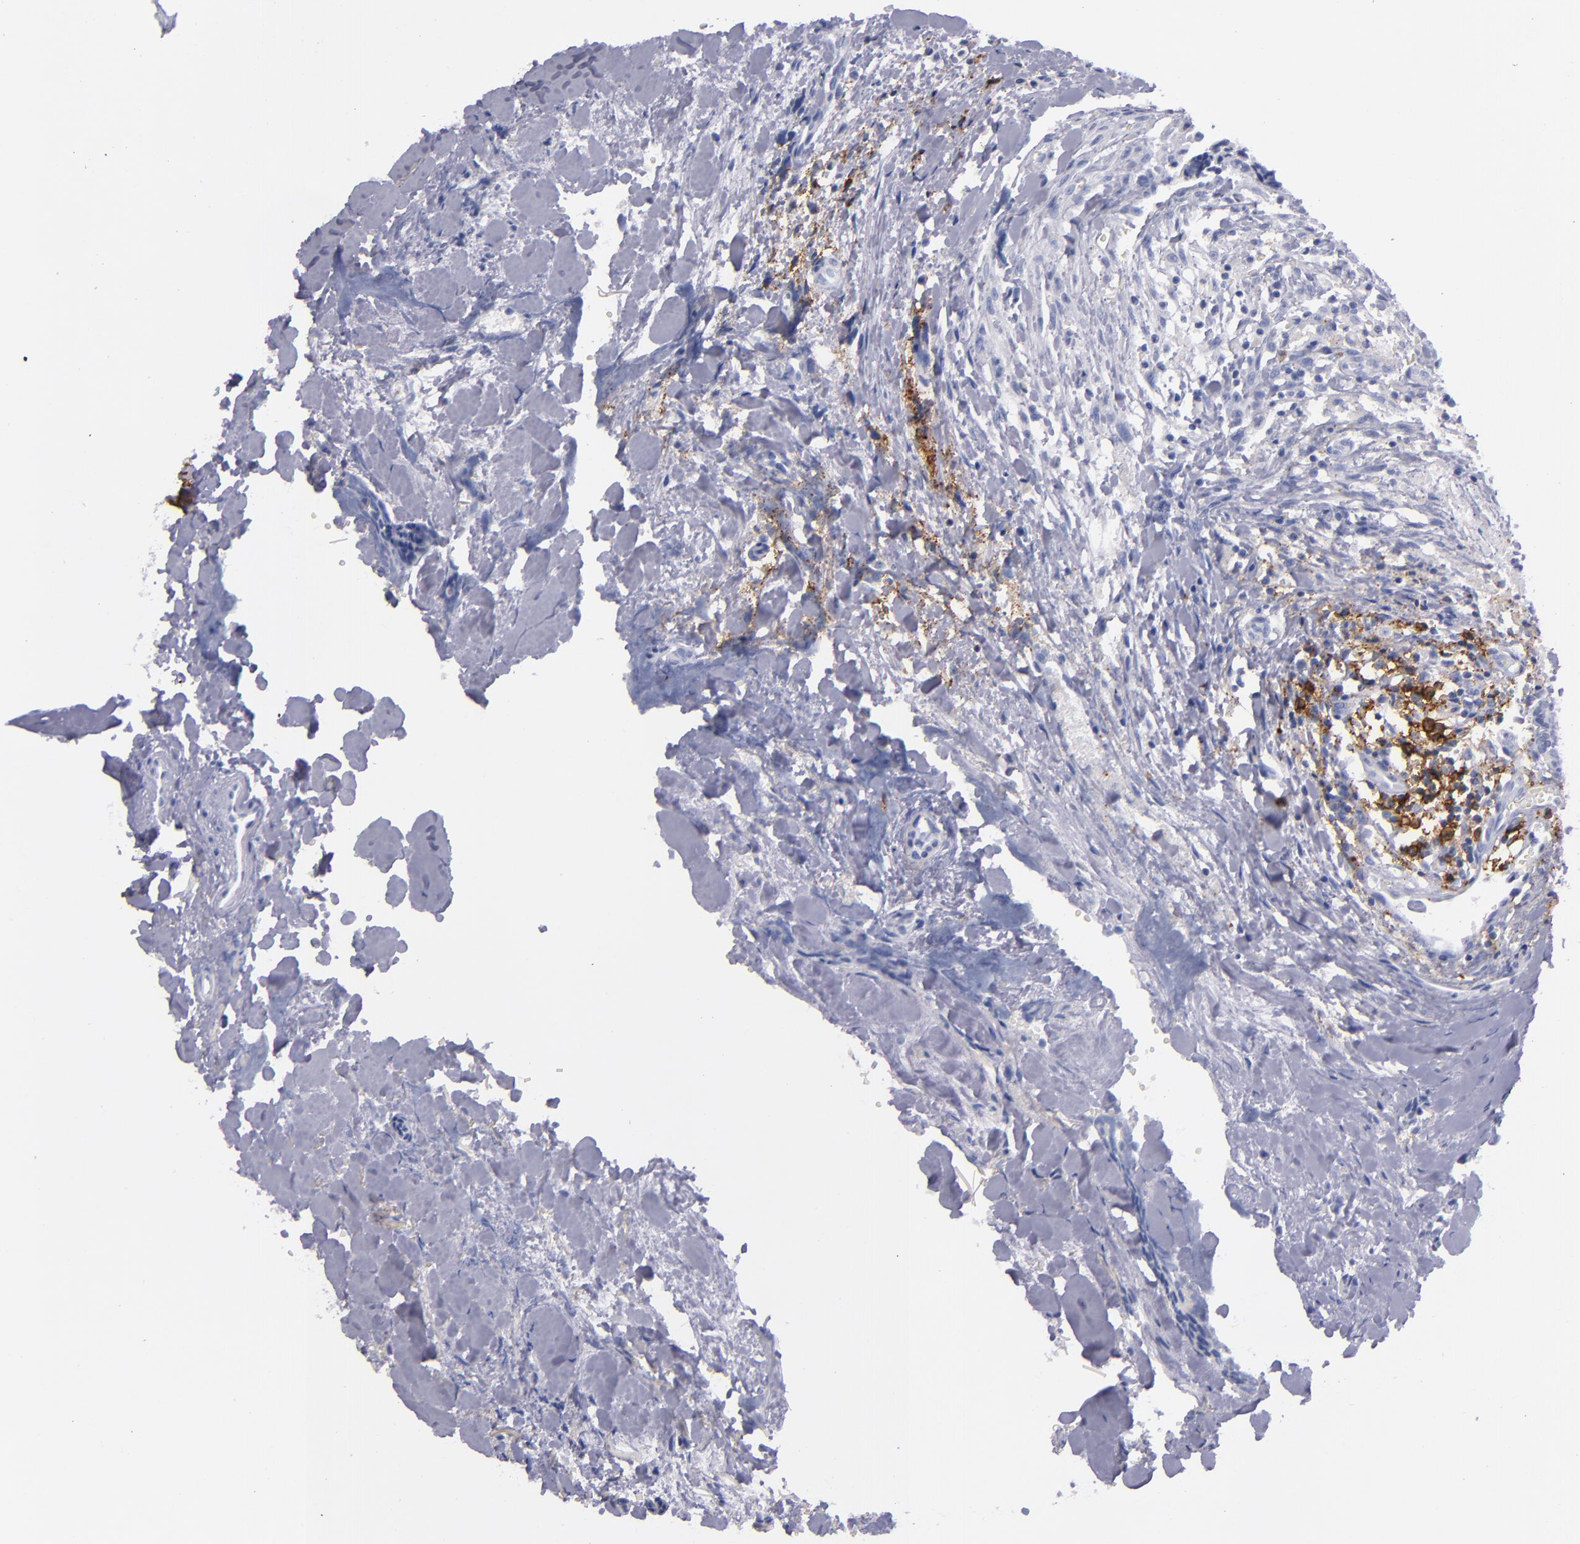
{"staining": {"intensity": "negative", "quantity": "none", "location": "none"}, "tissue": "head and neck cancer", "cell_type": "Tumor cells", "image_type": "cancer", "snomed": [{"axis": "morphology", "description": "Squamous cell carcinoma, NOS"}, {"axis": "topography", "description": "Salivary gland"}, {"axis": "topography", "description": "Head-Neck"}], "caption": "DAB (3,3'-diaminobenzidine) immunohistochemical staining of human squamous cell carcinoma (head and neck) reveals no significant staining in tumor cells. (DAB immunohistochemistry with hematoxylin counter stain).", "gene": "CD38", "patient": {"sex": "male", "age": 70}}